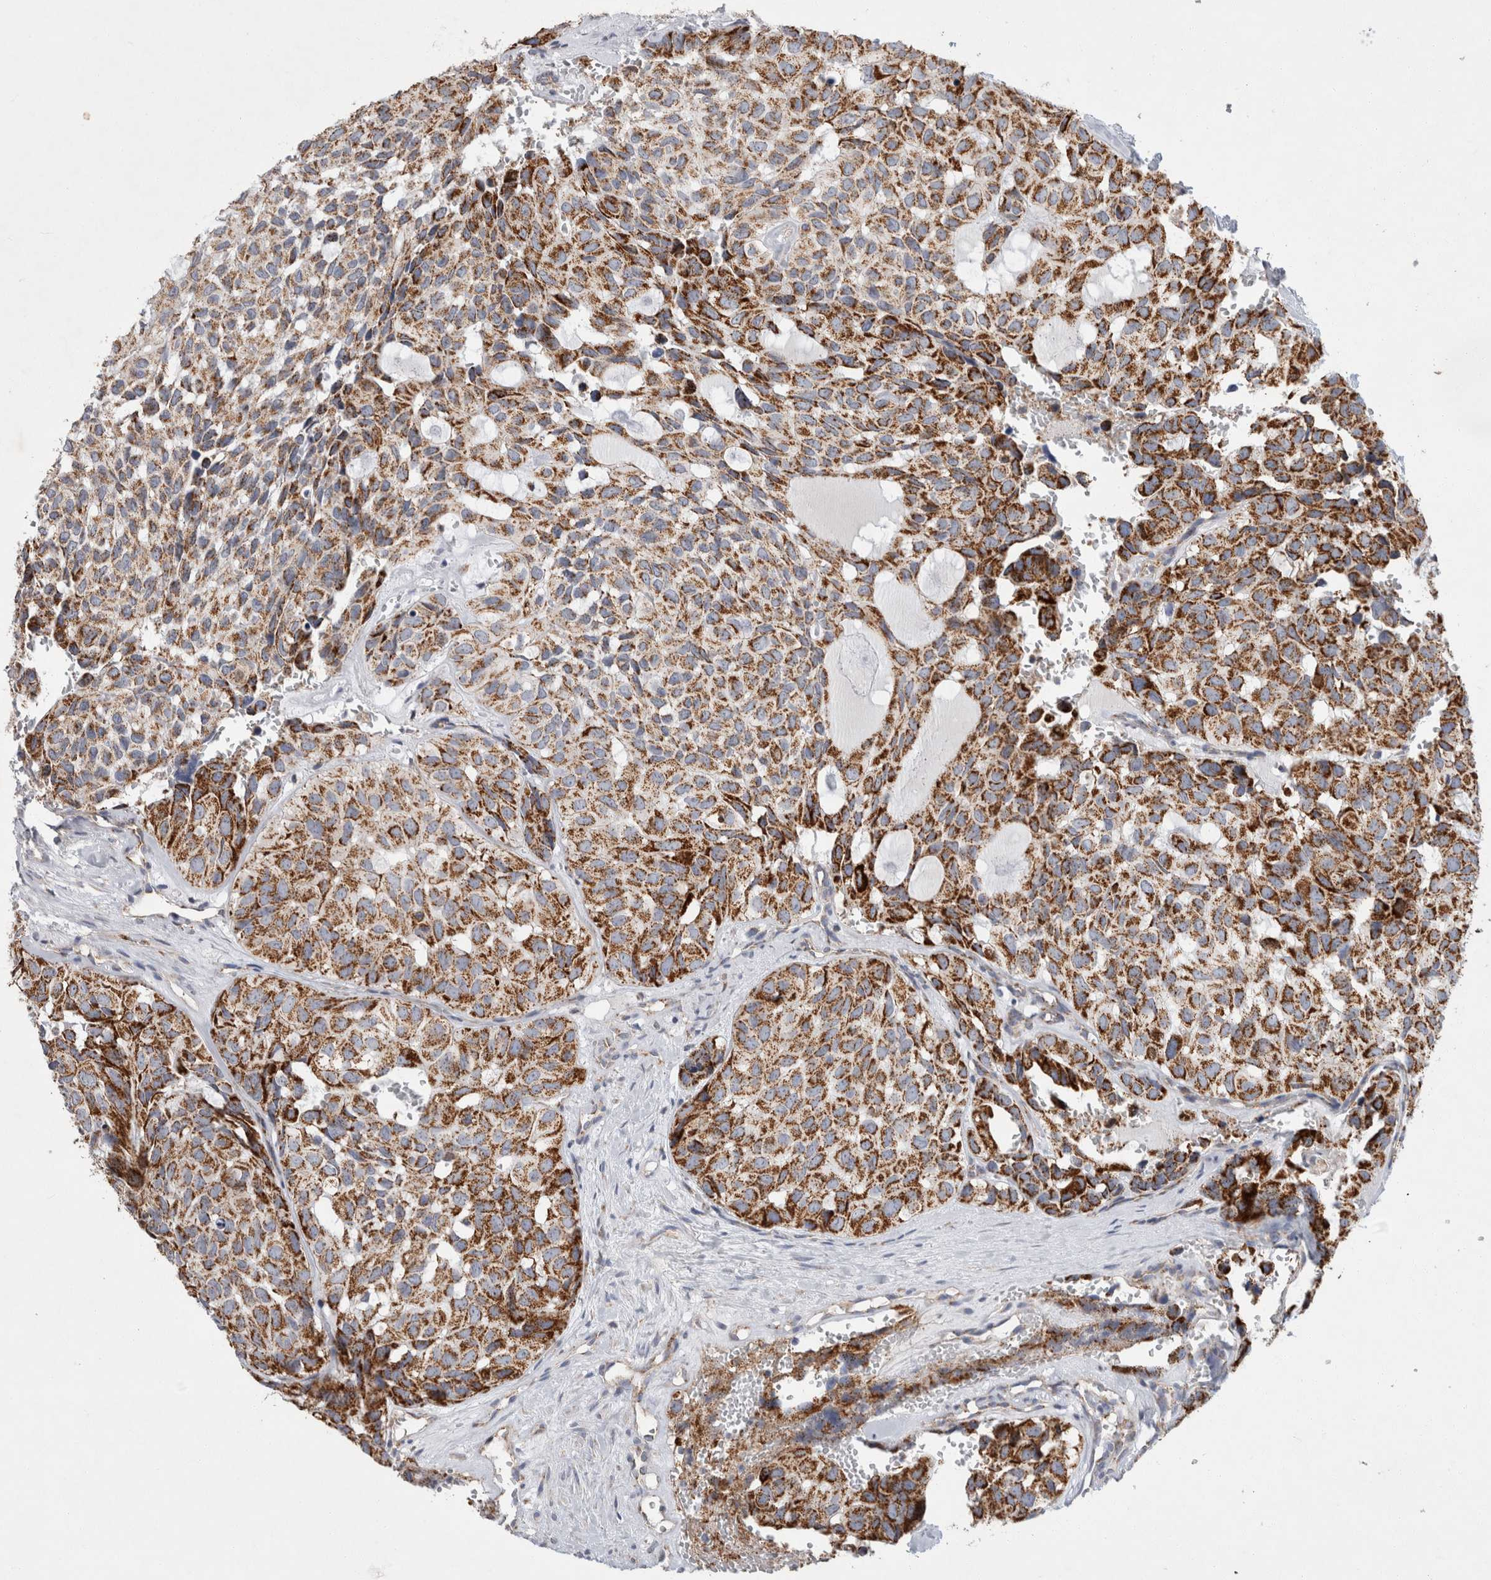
{"staining": {"intensity": "strong", "quantity": ">75%", "location": "cytoplasmic/membranous"}, "tissue": "head and neck cancer", "cell_type": "Tumor cells", "image_type": "cancer", "snomed": [{"axis": "morphology", "description": "Adenocarcinoma, NOS"}, {"axis": "topography", "description": "Salivary gland, NOS"}, {"axis": "topography", "description": "Head-Neck"}], "caption": "Head and neck cancer tissue displays strong cytoplasmic/membranous expression in approximately >75% of tumor cells The staining is performed using DAB brown chromogen to label protein expression. The nuclei are counter-stained blue using hematoxylin.", "gene": "IARS2", "patient": {"sex": "female", "age": 76}}